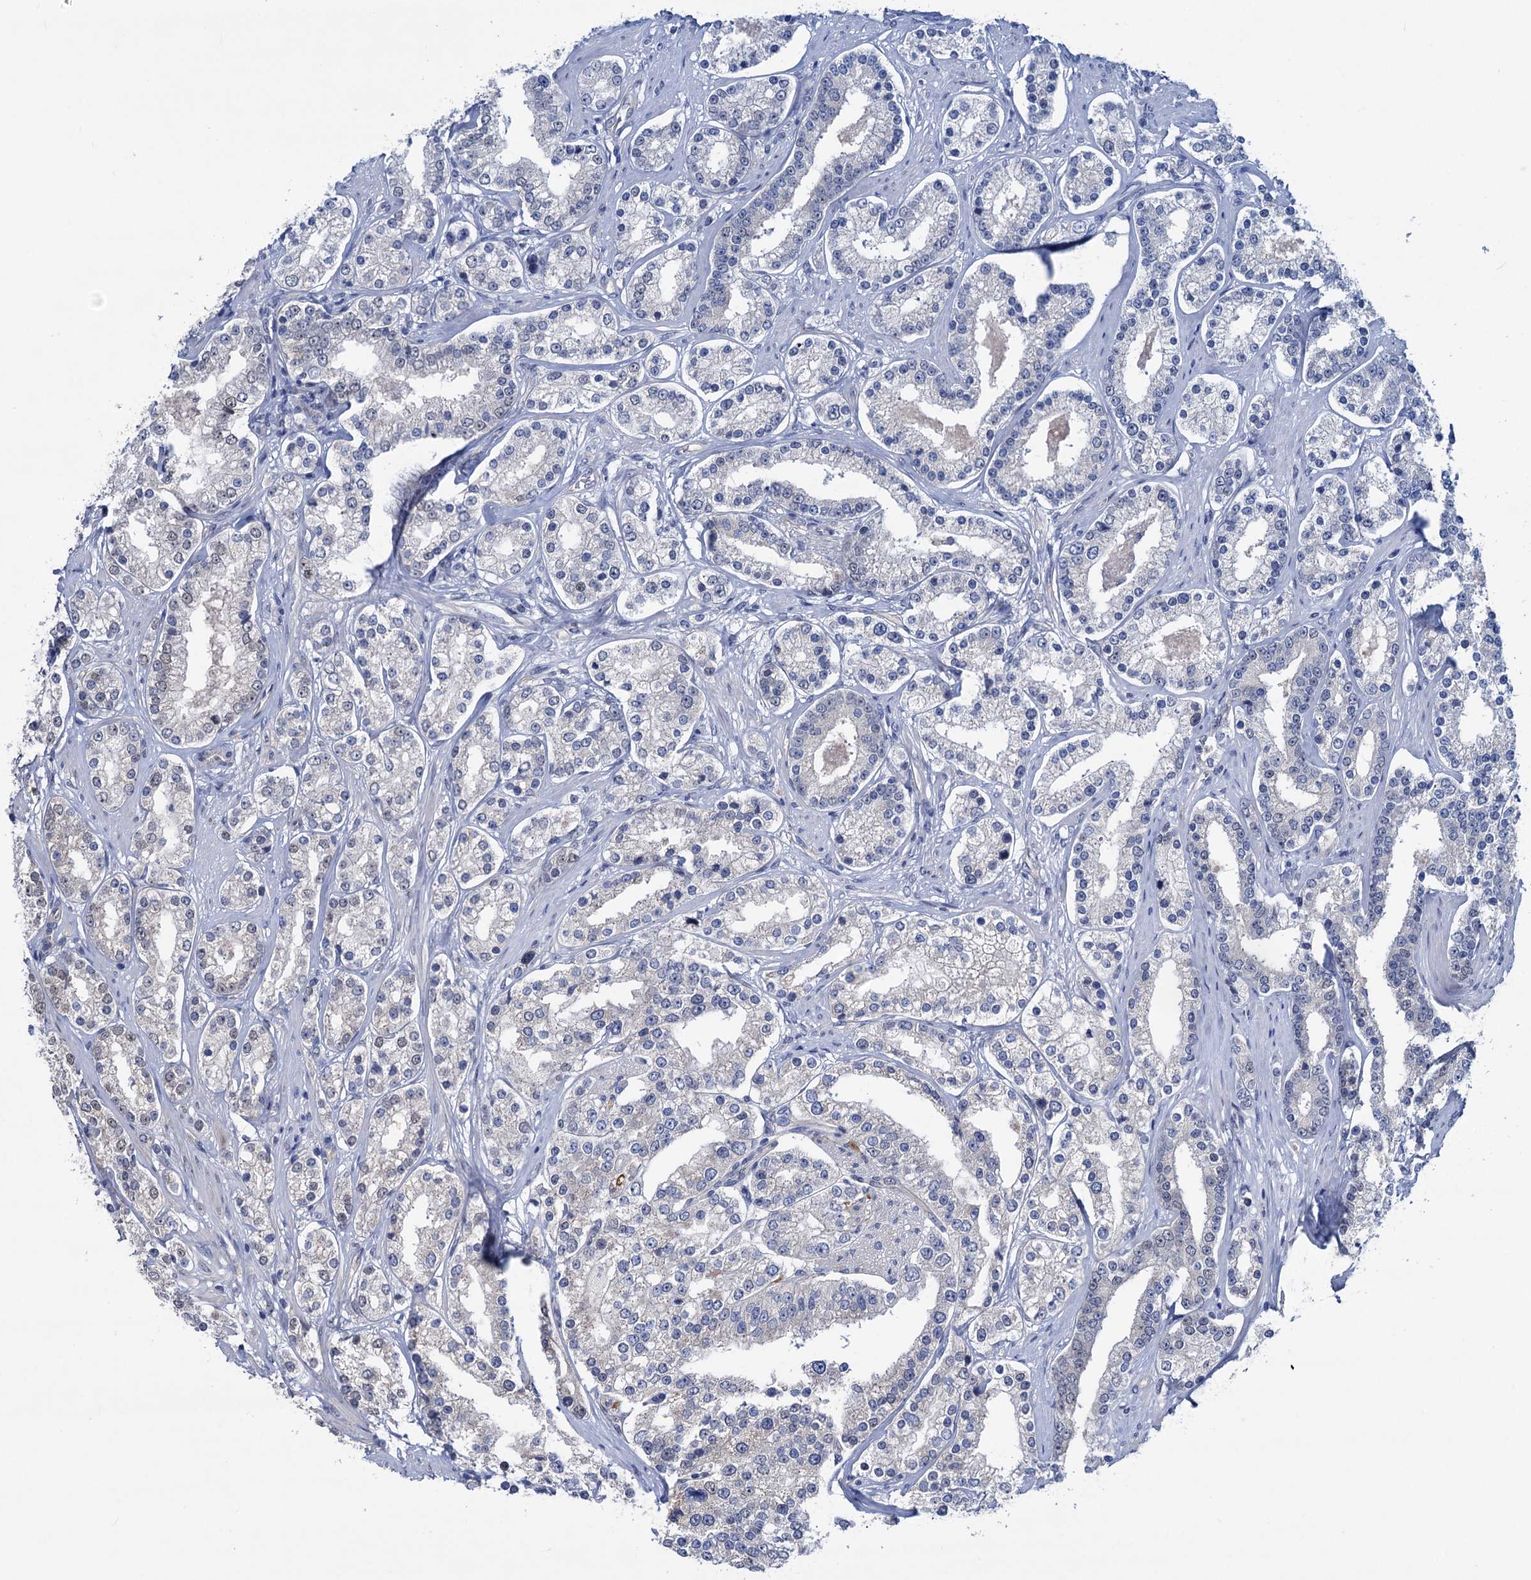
{"staining": {"intensity": "weak", "quantity": "<25%", "location": "cytoplasmic/membranous,nuclear"}, "tissue": "prostate cancer", "cell_type": "Tumor cells", "image_type": "cancer", "snomed": [{"axis": "morphology", "description": "Normal tissue, NOS"}, {"axis": "morphology", "description": "Adenocarcinoma, High grade"}, {"axis": "topography", "description": "Prostate"}], "caption": "A micrograph of prostate cancer stained for a protein demonstrates no brown staining in tumor cells.", "gene": "ZNRD2", "patient": {"sex": "male", "age": 83}}